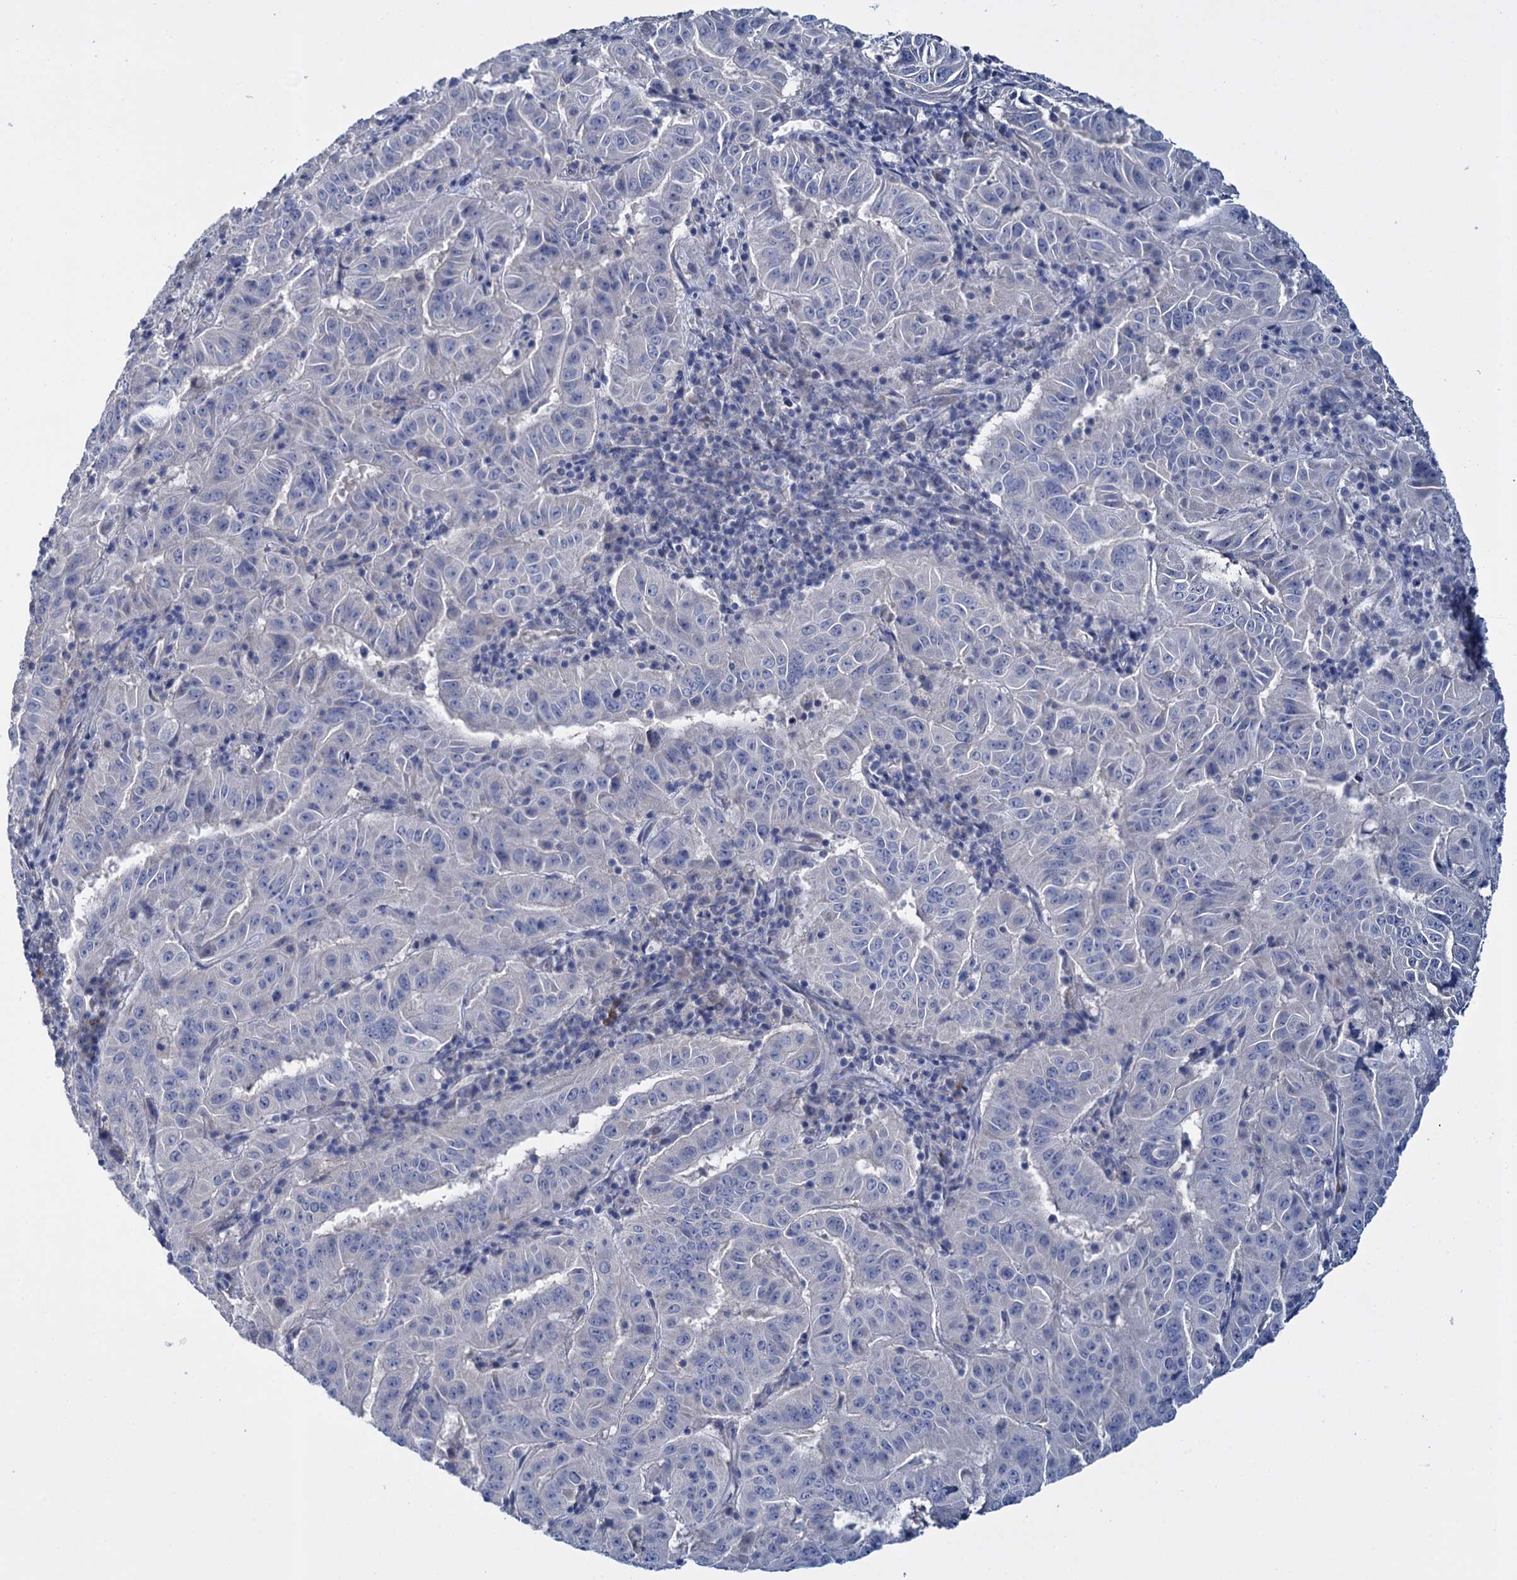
{"staining": {"intensity": "negative", "quantity": "none", "location": "none"}, "tissue": "pancreatic cancer", "cell_type": "Tumor cells", "image_type": "cancer", "snomed": [{"axis": "morphology", "description": "Adenocarcinoma, NOS"}, {"axis": "topography", "description": "Pancreas"}], "caption": "Immunohistochemistry histopathology image of pancreatic cancer (adenocarcinoma) stained for a protein (brown), which exhibits no positivity in tumor cells.", "gene": "GSTM2", "patient": {"sex": "male", "age": 63}}